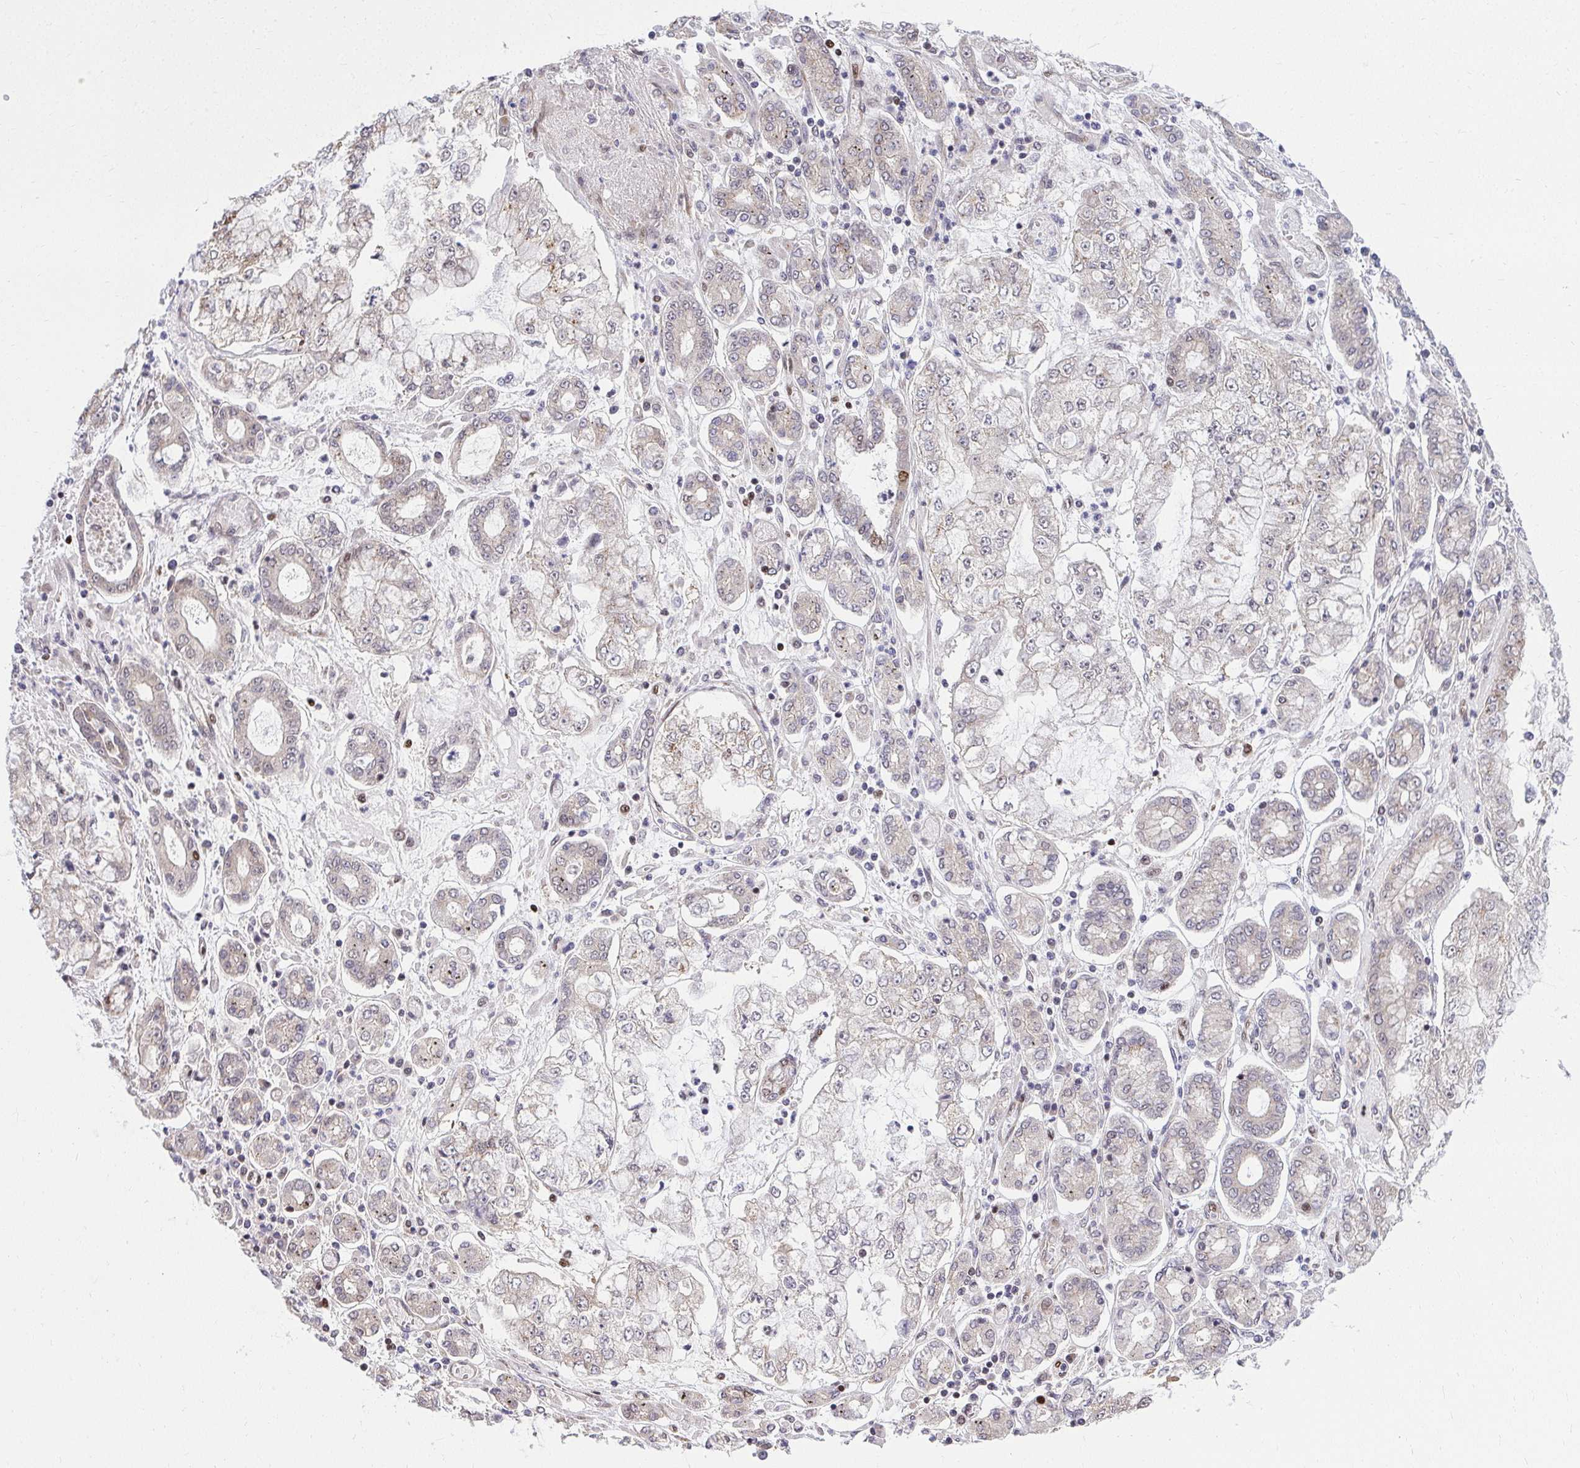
{"staining": {"intensity": "weak", "quantity": "<25%", "location": "cytoplasmic/membranous"}, "tissue": "stomach cancer", "cell_type": "Tumor cells", "image_type": "cancer", "snomed": [{"axis": "morphology", "description": "Adenocarcinoma, NOS"}, {"axis": "topography", "description": "Stomach"}], "caption": "DAB immunohistochemical staining of adenocarcinoma (stomach) exhibits no significant positivity in tumor cells.", "gene": "PIGY", "patient": {"sex": "male", "age": 76}}